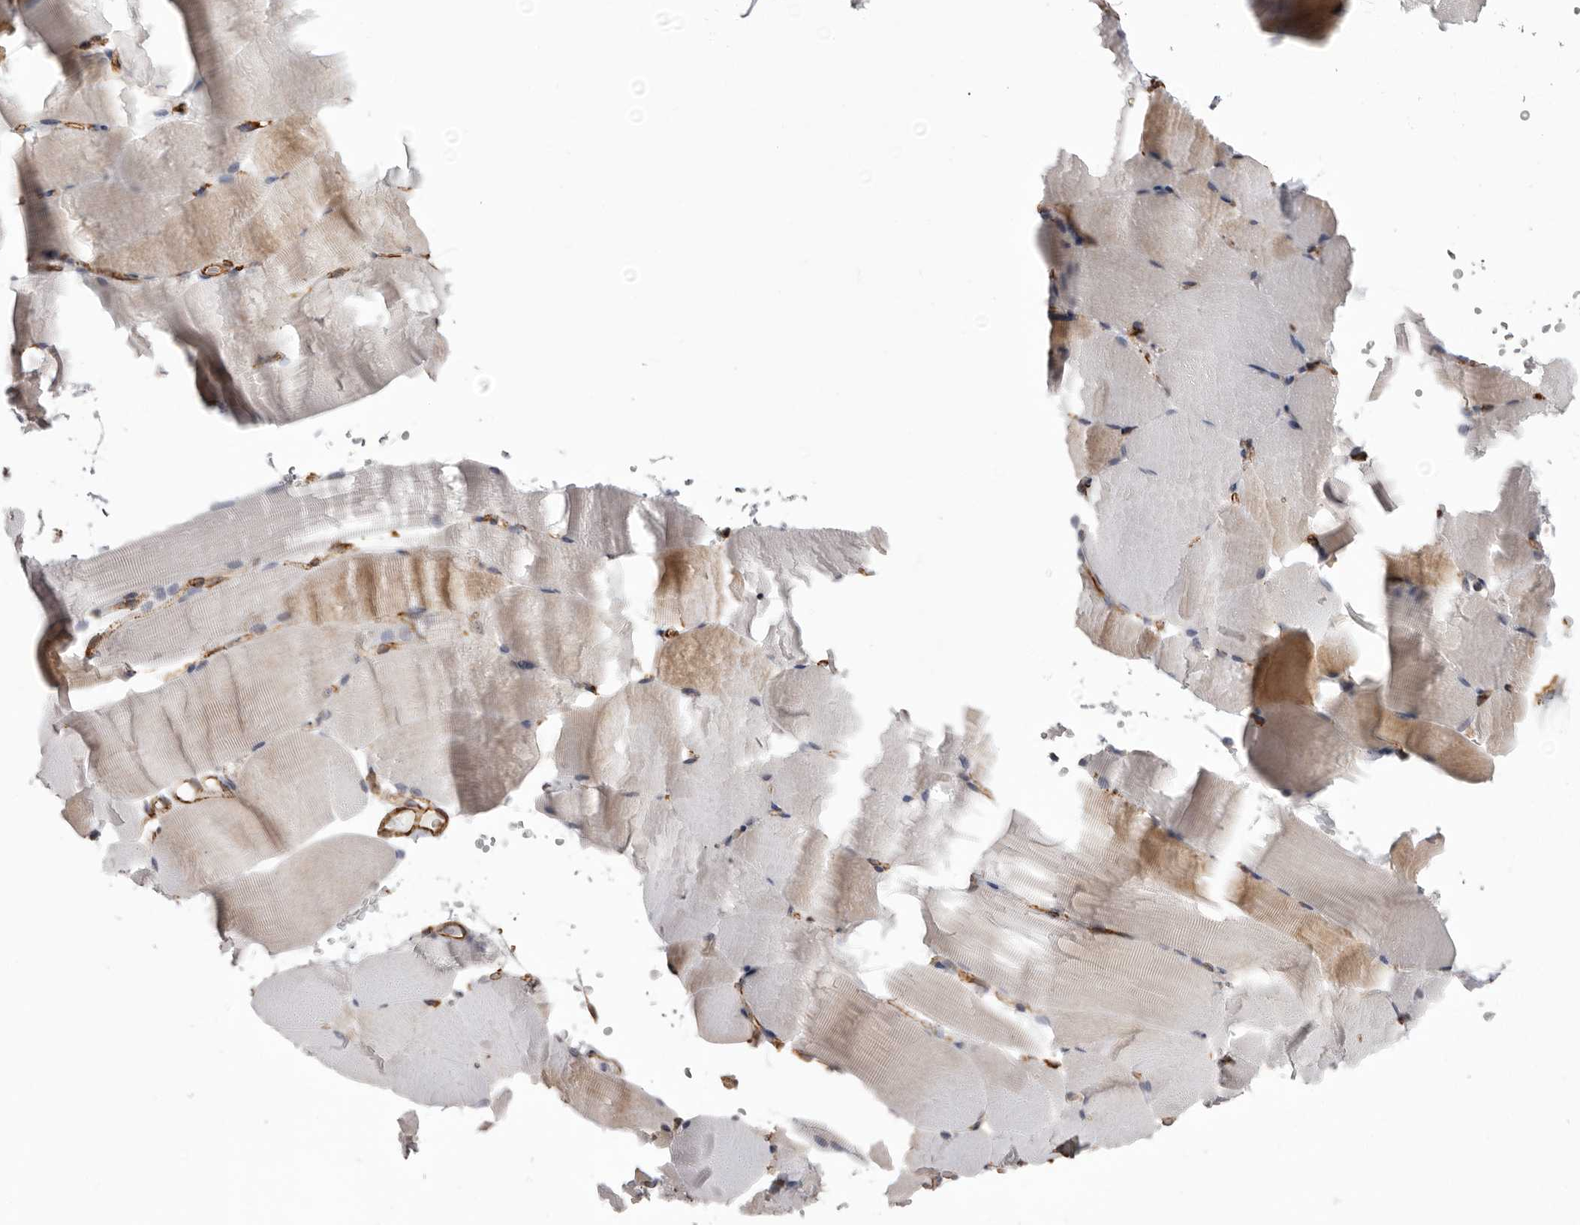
{"staining": {"intensity": "weak", "quantity": "25%-75%", "location": "cytoplasmic/membranous"}, "tissue": "skeletal muscle", "cell_type": "Myocytes", "image_type": "normal", "snomed": [{"axis": "morphology", "description": "Normal tissue, NOS"}, {"axis": "topography", "description": "Skeletal muscle"}, {"axis": "topography", "description": "Parathyroid gland"}], "caption": "Immunohistochemistry (IHC) (DAB (3,3'-diaminobenzidine)) staining of normal human skeletal muscle displays weak cytoplasmic/membranous protein positivity in approximately 25%-75% of myocytes.", "gene": "SEMA3E", "patient": {"sex": "female", "age": 37}}